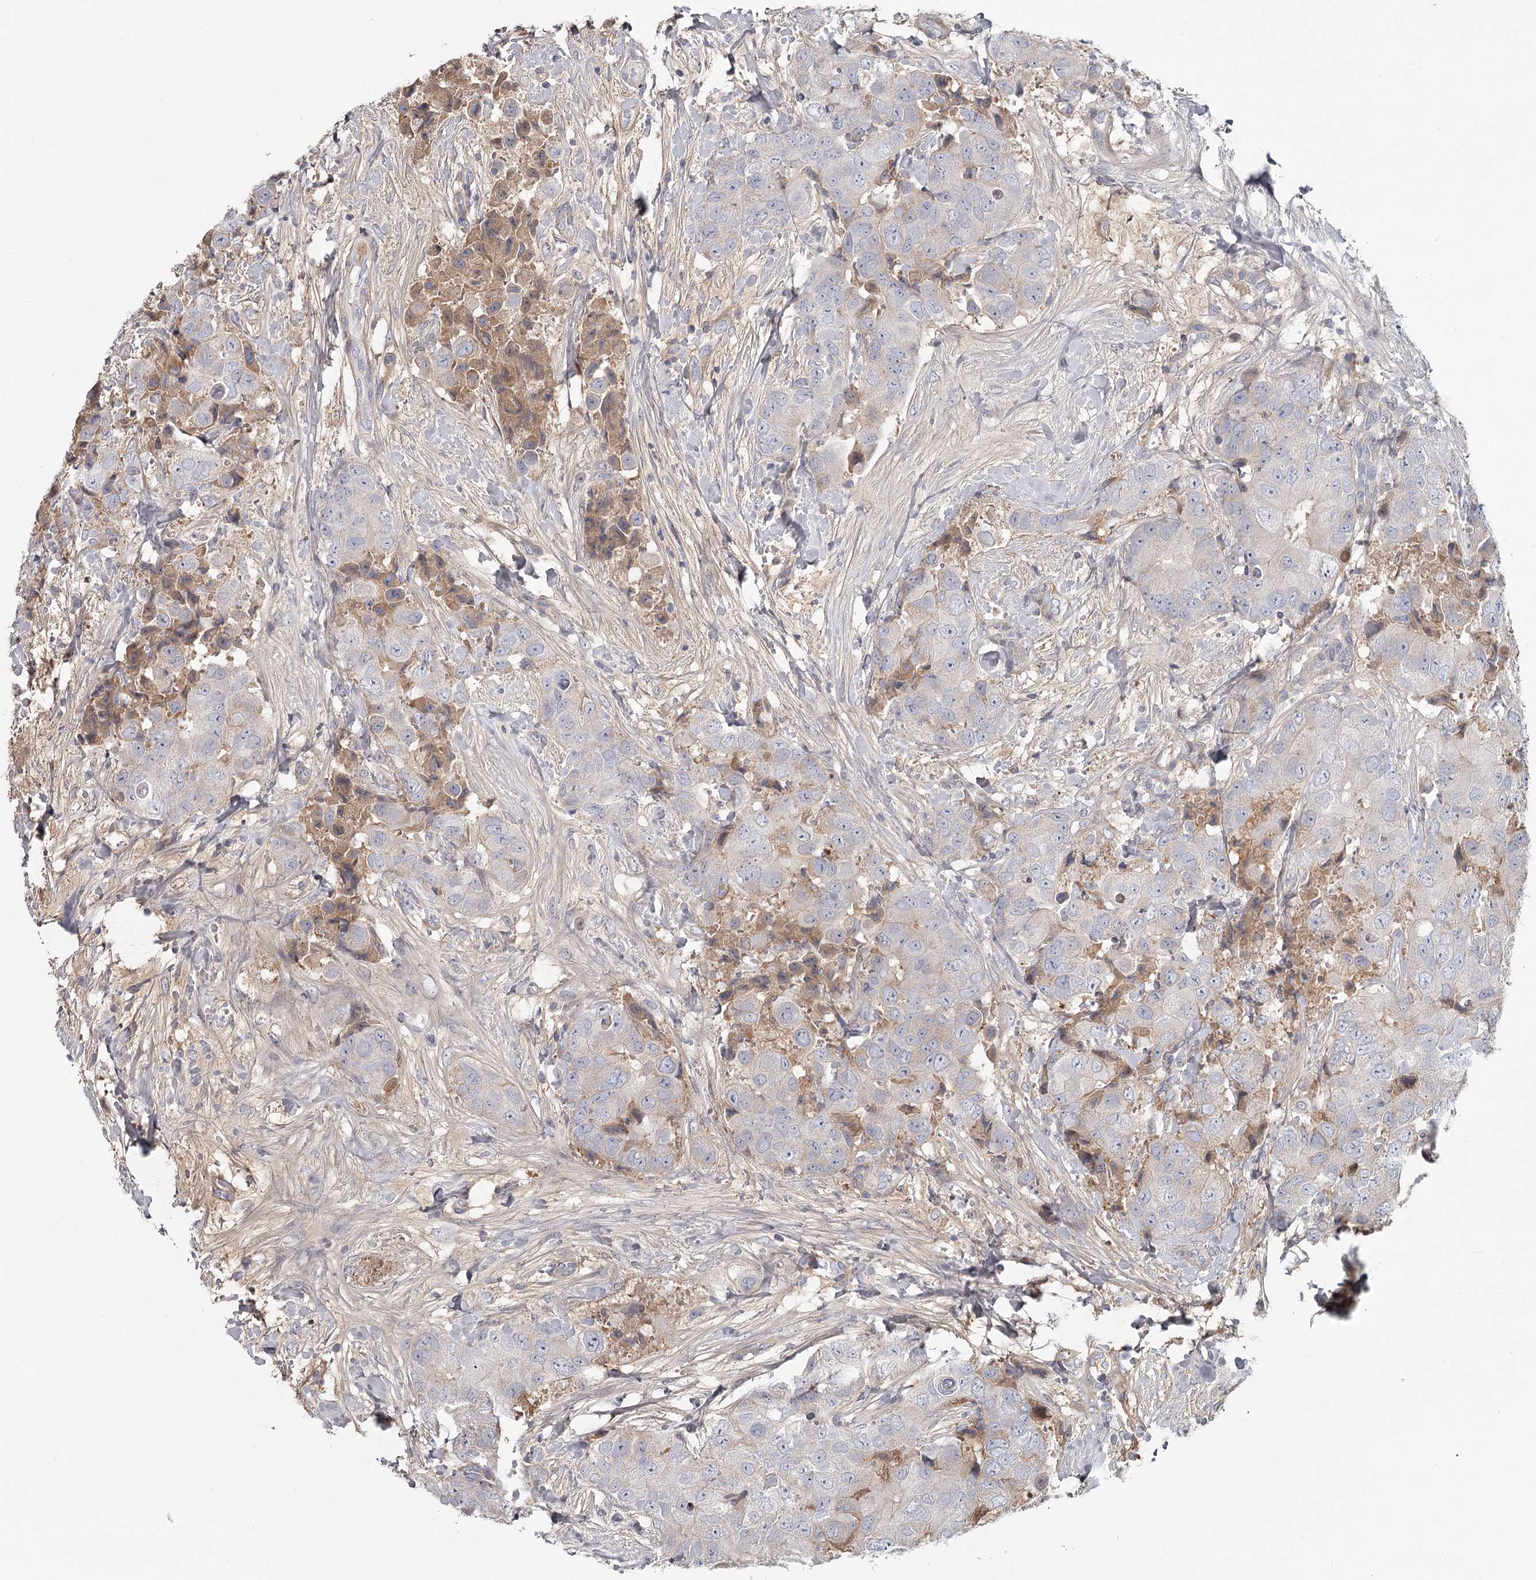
{"staining": {"intensity": "negative", "quantity": "none", "location": "none"}, "tissue": "breast cancer", "cell_type": "Tumor cells", "image_type": "cancer", "snomed": [{"axis": "morphology", "description": "Duct carcinoma"}, {"axis": "topography", "description": "Breast"}], "caption": "High power microscopy histopathology image of an immunohistochemistry (IHC) image of breast infiltrating ductal carcinoma, revealing no significant positivity in tumor cells. Brightfield microscopy of IHC stained with DAB (brown) and hematoxylin (blue), captured at high magnification.", "gene": "DHRS9", "patient": {"sex": "female", "age": 62}}